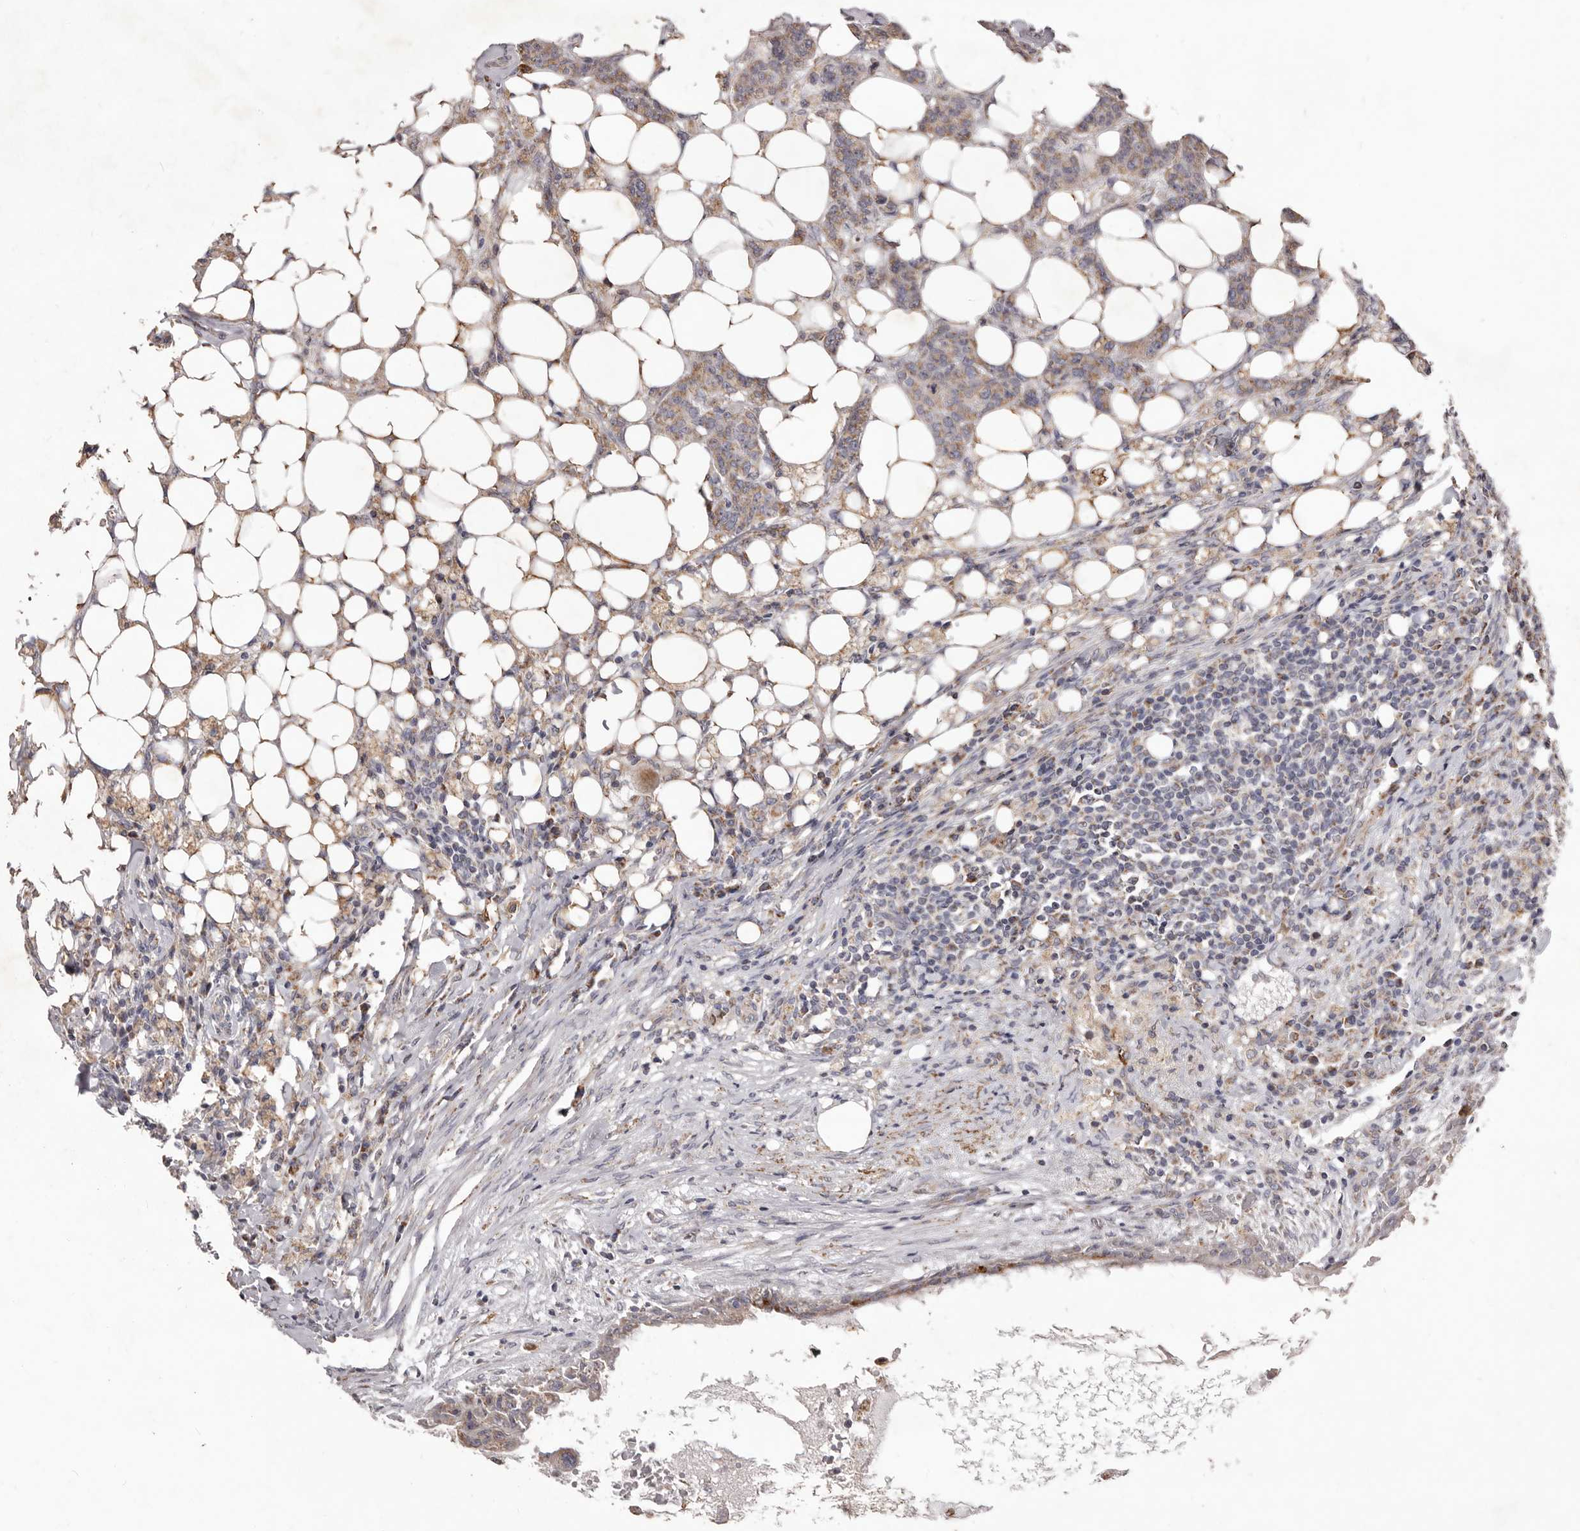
{"staining": {"intensity": "weak", "quantity": ">75%", "location": "cytoplasmic/membranous"}, "tissue": "breast cancer", "cell_type": "Tumor cells", "image_type": "cancer", "snomed": [{"axis": "morphology", "description": "Duct carcinoma"}, {"axis": "topography", "description": "Breast"}], "caption": "Breast infiltrating ductal carcinoma stained with DAB (3,3'-diaminobenzidine) immunohistochemistry (IHC) reveals low levels of weak cytoplasmic/membranous positivity in approximately >75% of tumor cells.", "gene": "CXCL14", "patient": {"sex": "female", "age": 40}}